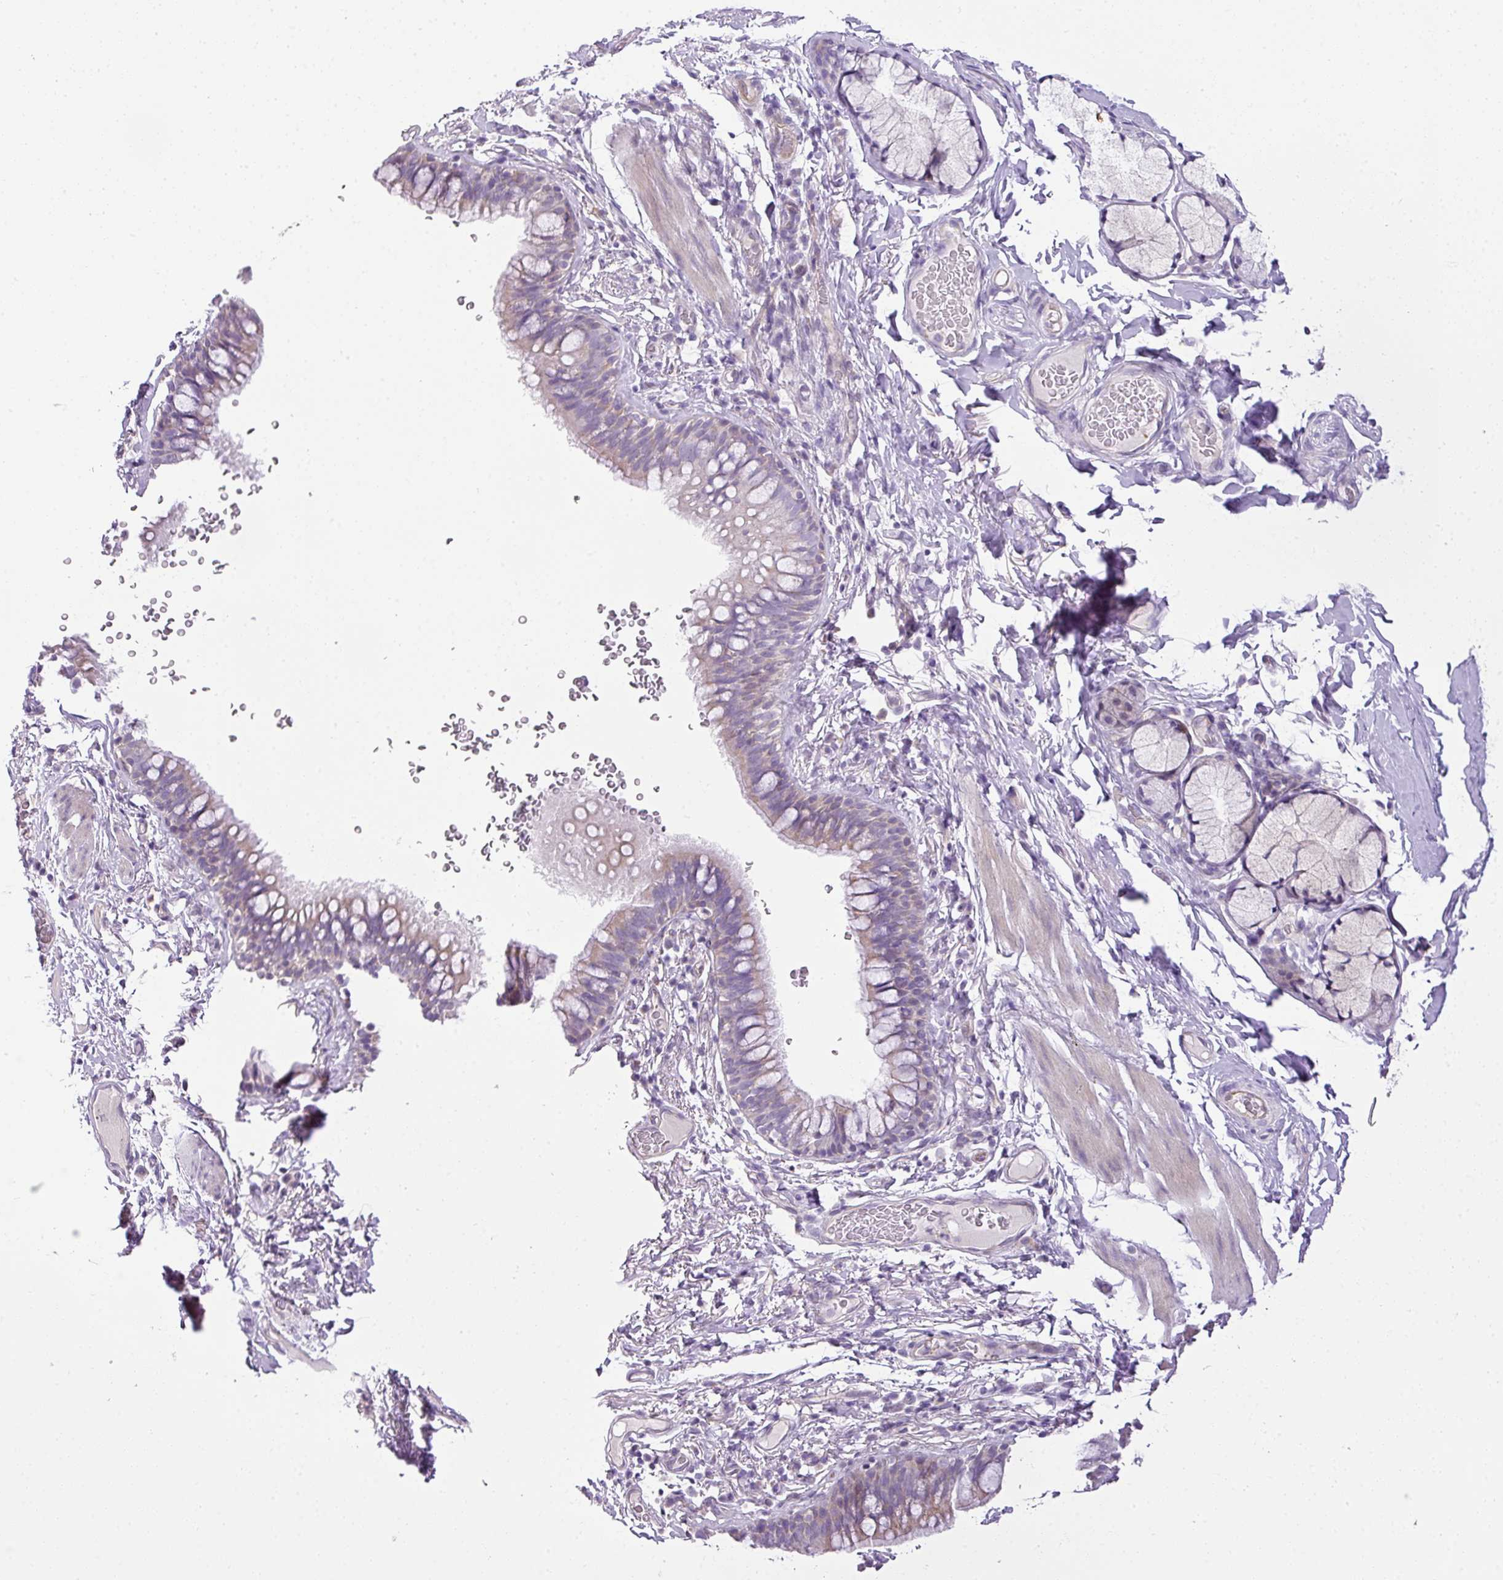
{"staining": {"intensity": "weak", "quantity": "<25%", "location": "cytoplasmic/membranous"}, "tissue": "bronchus", "cell_type": "Respiratory epithelial cells", "image_type": "normal", "snomed": [{"axis": "morphology", "description": "Normal tissue, NOS"}, {"axis": "topography", "description": "Cartilage tissue"}, {"axis": "topography", "description": "Bronchus"}], "caption": "This is an immunohistochemistry image of benign human bronchus. There is no staining in respiratory epithelial cells.", "gene": "HOXC13", "patient": {"sex": "female", "age": 36}}